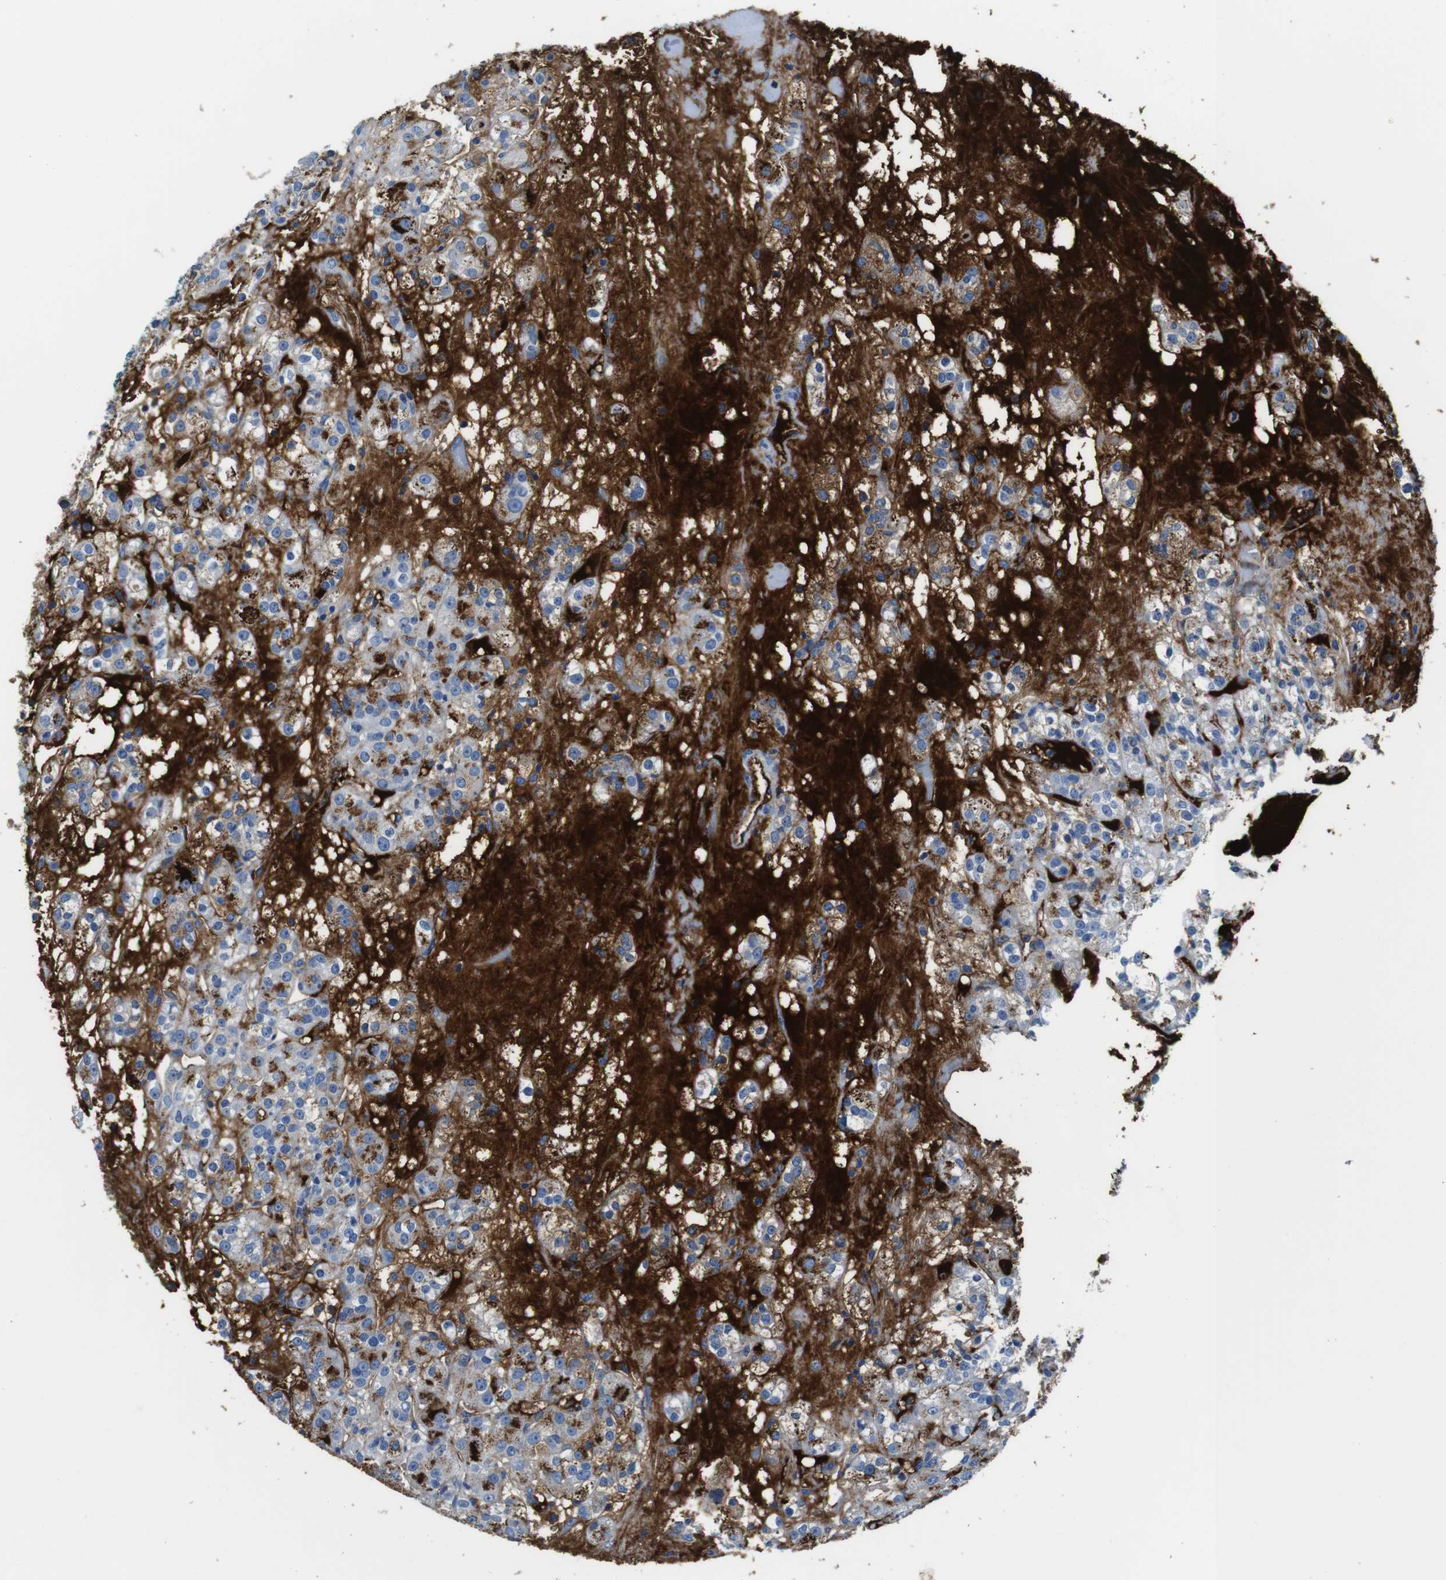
{"staining": {"intensity": "moderate", "quantity": "25%-75%", "location": "cytoplasmic/membranous"}, "tissue": "renal cancer", "cell_type": "Tumor cells", "image_type": "cancer", "snomed": [{"axis": "morphology", "description": "Normal tissue, NOS"}, {"axis": "morphology", "description": "Adenocarcinoma, NOS"}, {"axis": "topography", "description": "Kidney"}], "caption": "Tumor cells display moderate cytoplasmic/membranous expression in approximately 25%-75% of cells in adenocarcinoma (renal).", "gene": "IGKC", "patient": {"sex": "male", "age": 61}}